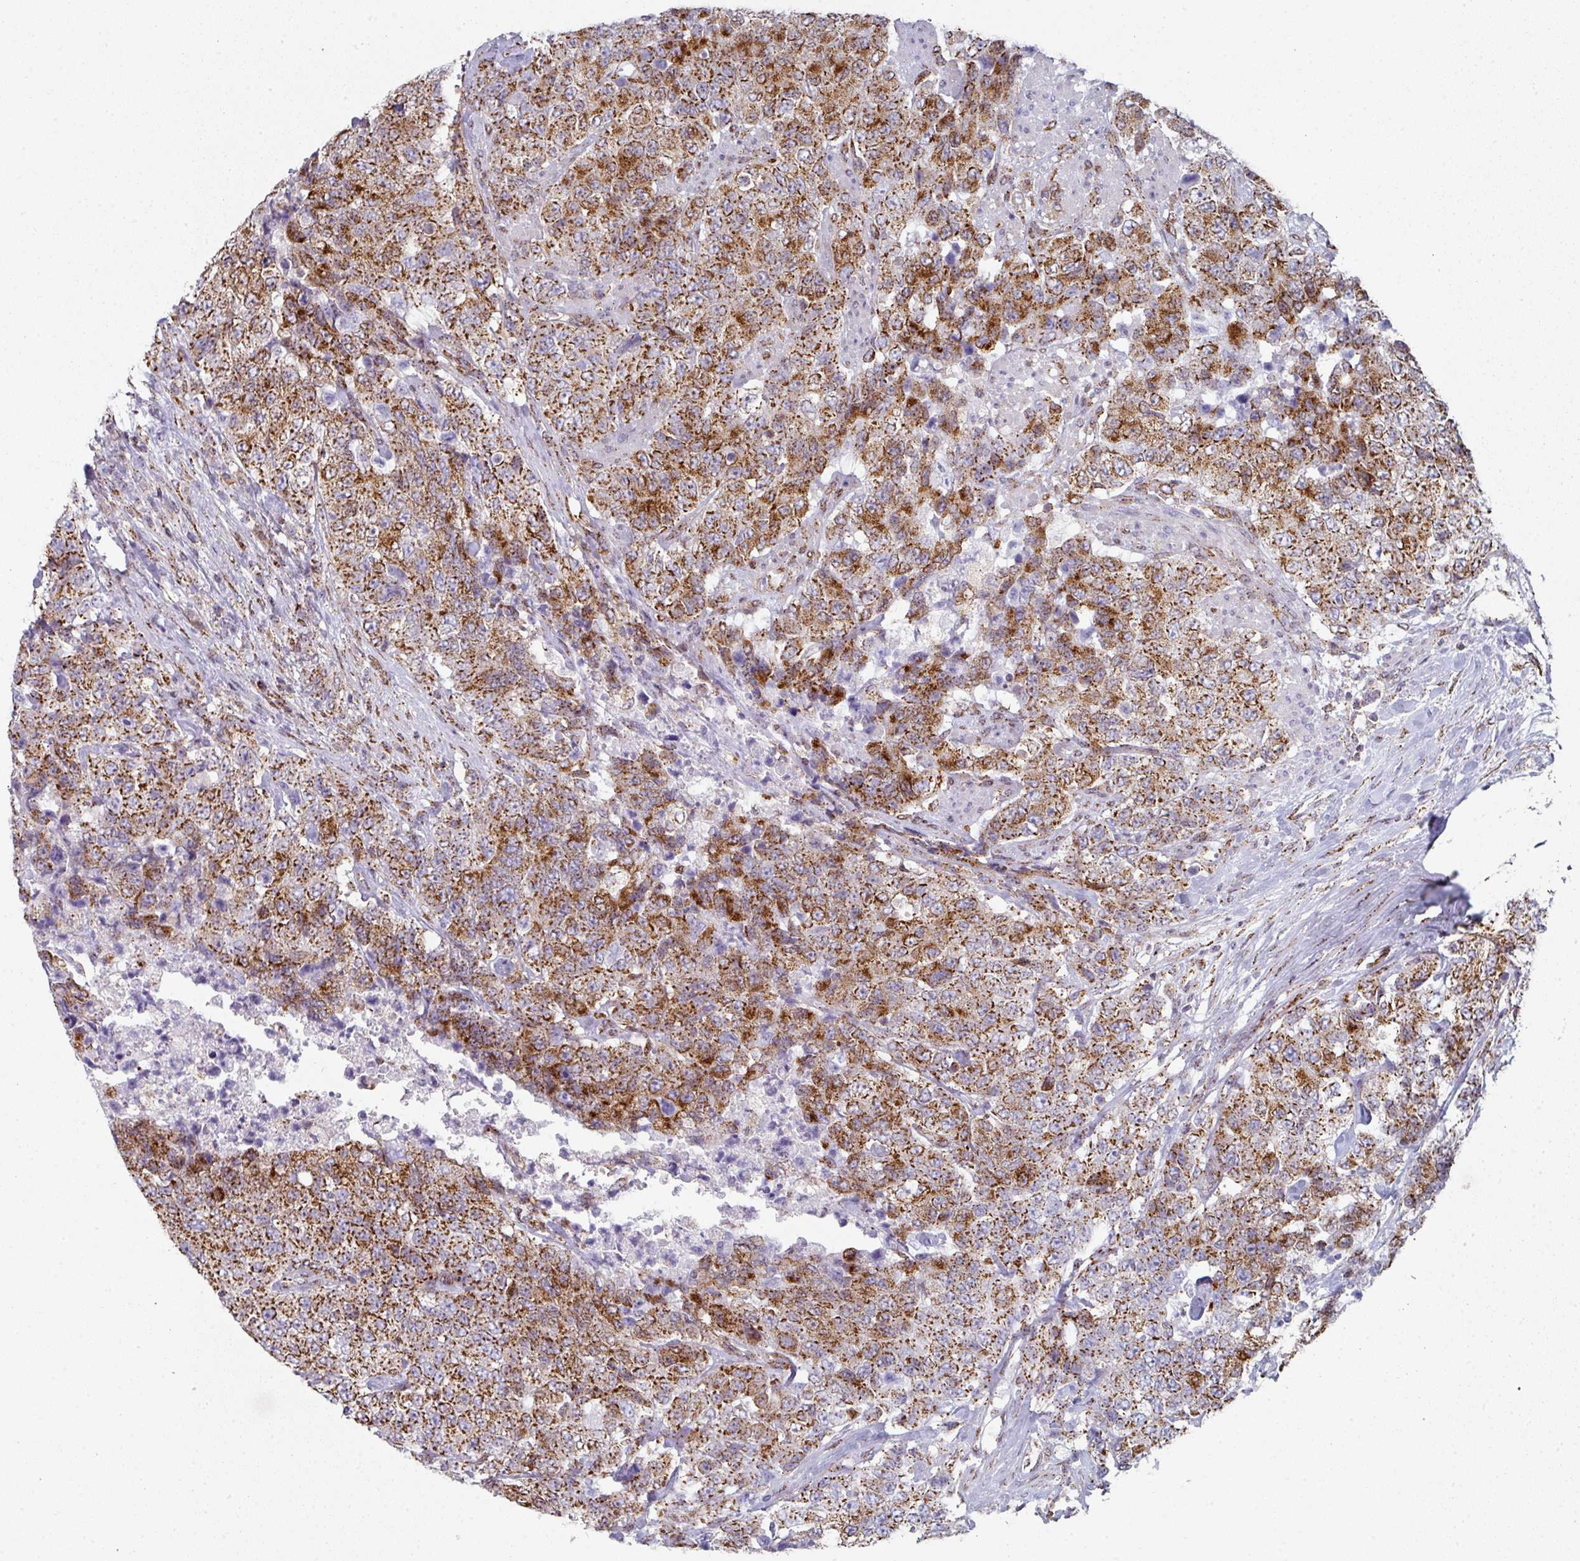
{"staining": {"intensity": "strong", "quantity": ">75%", "location": "cytoplasmic/membranous"}, "tissue": "urothelial cancer", "cell_type": "Tumor cells", "image_type": "cancer", "snomed": [{"axis": "morphology", "description": "Urothelial carcinoma, High grade"}, {"axis": "topography", "description": "Urinary bladder"}], "caption": "Strong cytoplasmic/membranous protein expression is seen in approximately >75% of tumor cells in urothelial carcinoma (high-grade).", "gene": "CCDC85B", "patient": {"sex": "female", "age": 78}}